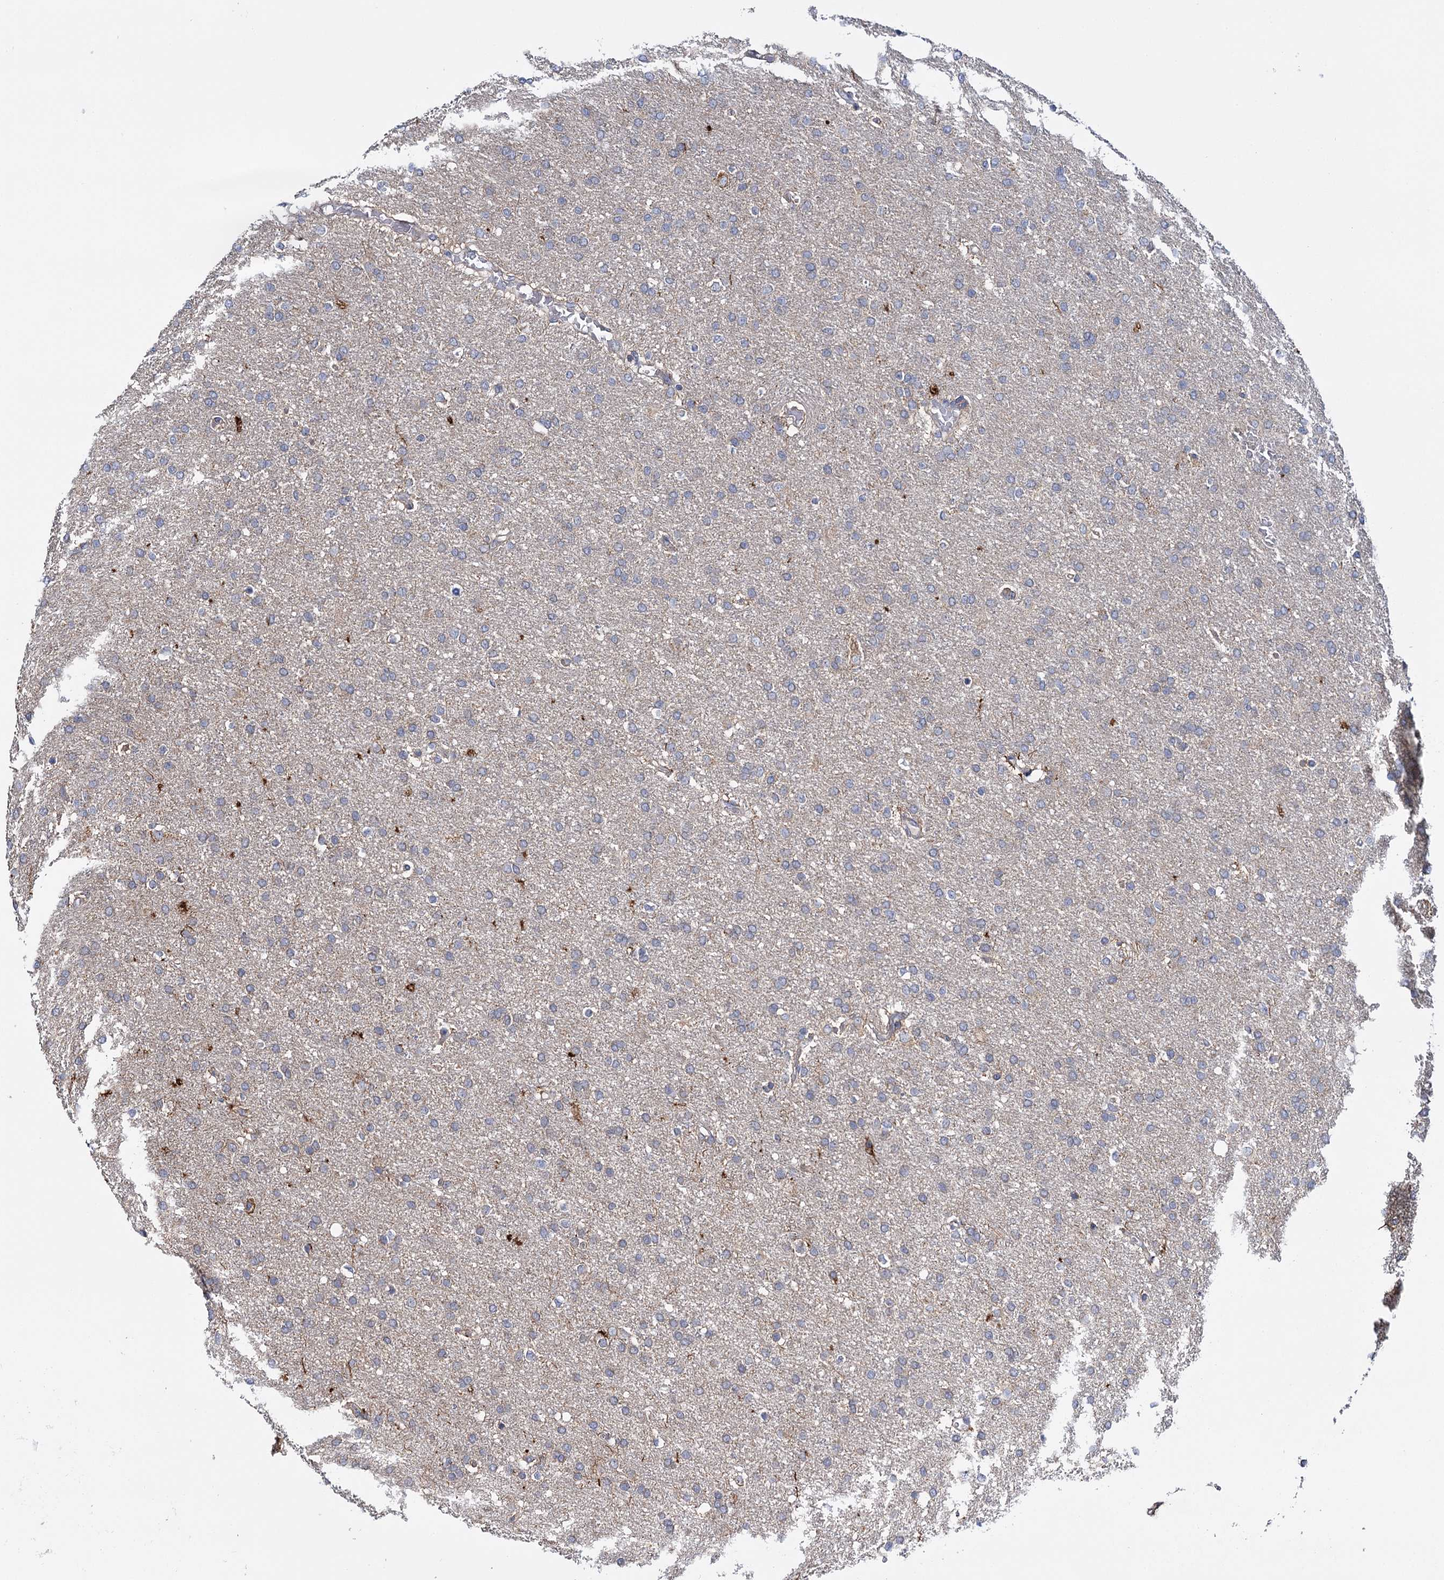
{"staining": {"intensity": "negative", "quantity": "none", "location": "none"}, "tissue": "glioma", "cell_type": "Tumor cells", "image_type": "cancer", "snomed": [{"axis": "morphology", "description": "Glioma, malignant, High grade"}, {"axis": "topography", "description": "Brain"}], "caption": "A micrograph of human malignant high-grade glioma is negative for staining in tumor cells.", "gene": "CFAP46", "patient": {"sex": "male", "age": 72}}